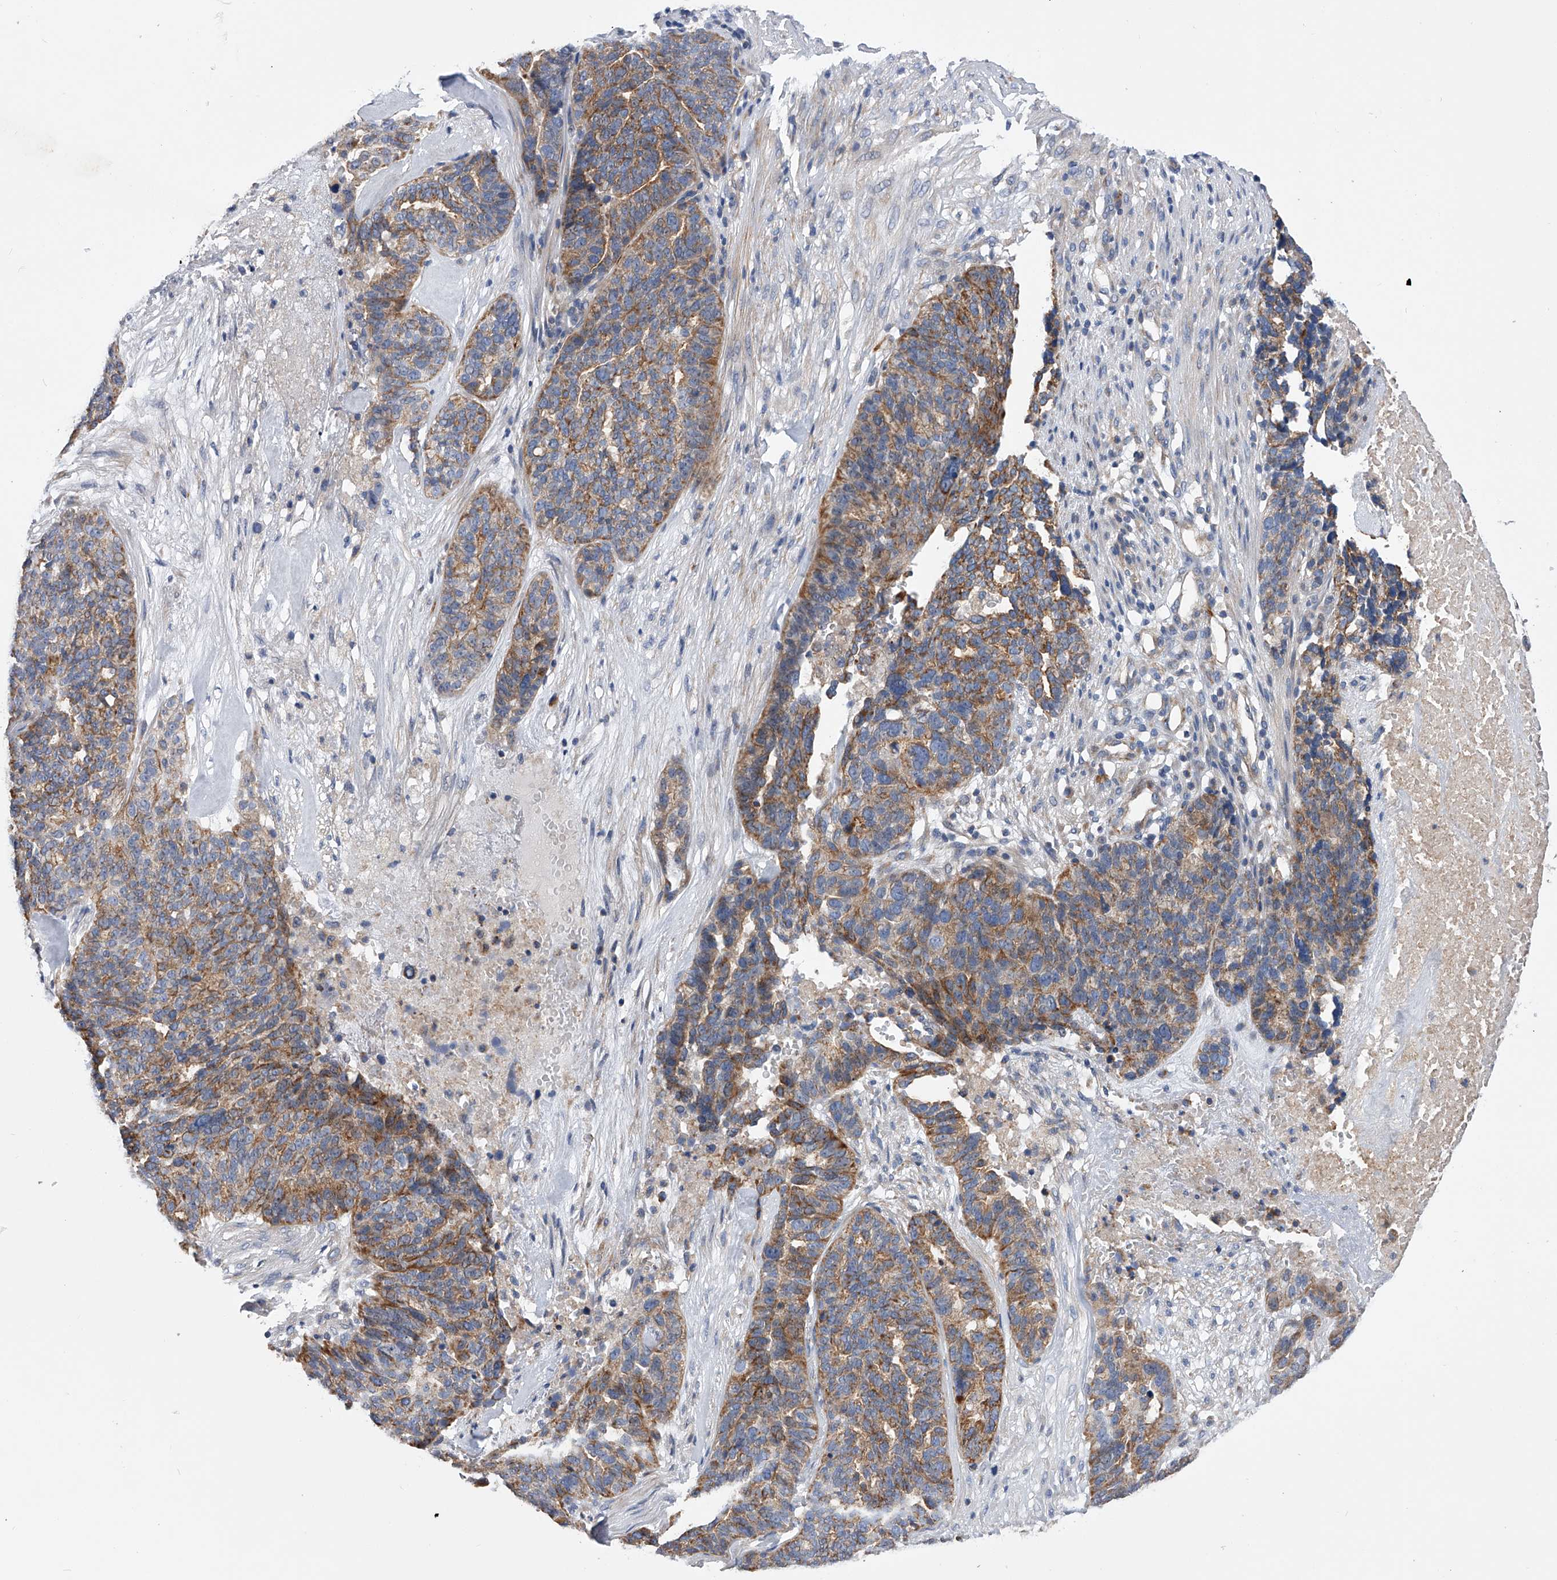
{"staining": {"intensity": "moderate", "quantity": ">75%", "location": "cytoplasmic/membranous"}, "tissue": "ovarian cancer", "cell_type": "Tumor cells", "image_type": "cancer", "snomed": [{"axis": "morphology", "description": "Cystadenocarcinoma, serous, NOS"}, {"axis": "topography", "description": "Ovary"}], "caption": "Ovarian cancer stained with immunohistochemistry reveals moderate cytoplasmic/membranous positivity in approximately >75% of tumor cells. (Brightfield microscopy of DAB IHC at high magnification).", "gene": "MLYCD", "patient": {"sex": "female", "age": 59}}